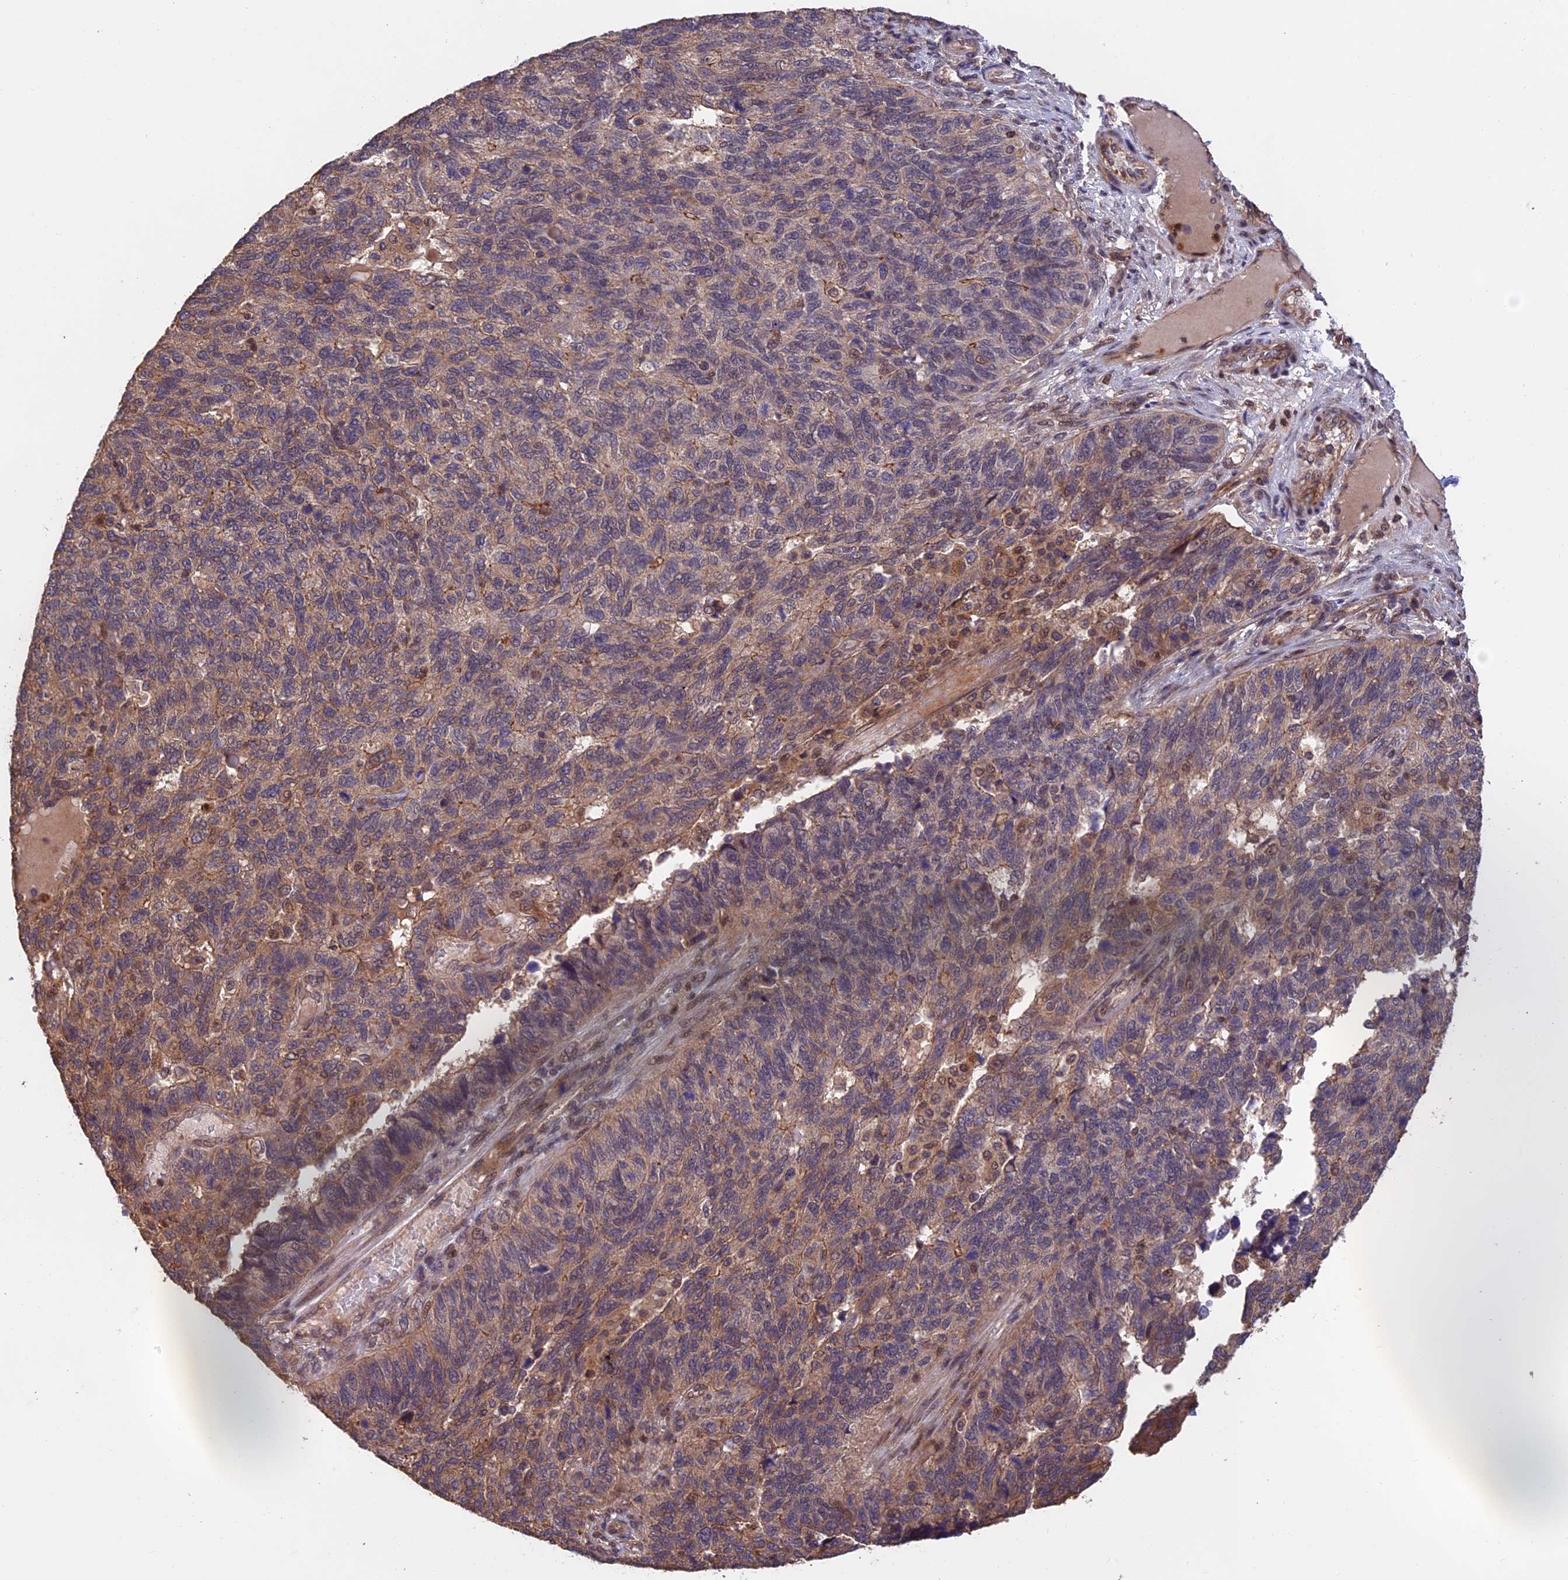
{"staining": {"intensity": "moderate", "quantity": ">75%", "location": "cytoplasmic/membranous"}, "tissue": "endometrial cancer", "cell_type": "Tumor cells", "image_type": "cancer", "snomed": [{"axis": "morphology", "description": "Adenocarcinoma, NOS"}, {"axis": "topography", "description": "Endometrium"}], "caption": "High-magnification brightfield microscopy of endometrial adenocarcinoma stained with DAB (3,3'-diaminobenzidine) (brown) and counterstained with hematoxylin (blue). tumor cells exhibit moderate cytoplasmic/membranous positivity is present in about>75% of cells.", "gene": "PKD2L2", "patient": {"sex": "female", "age": 66}}